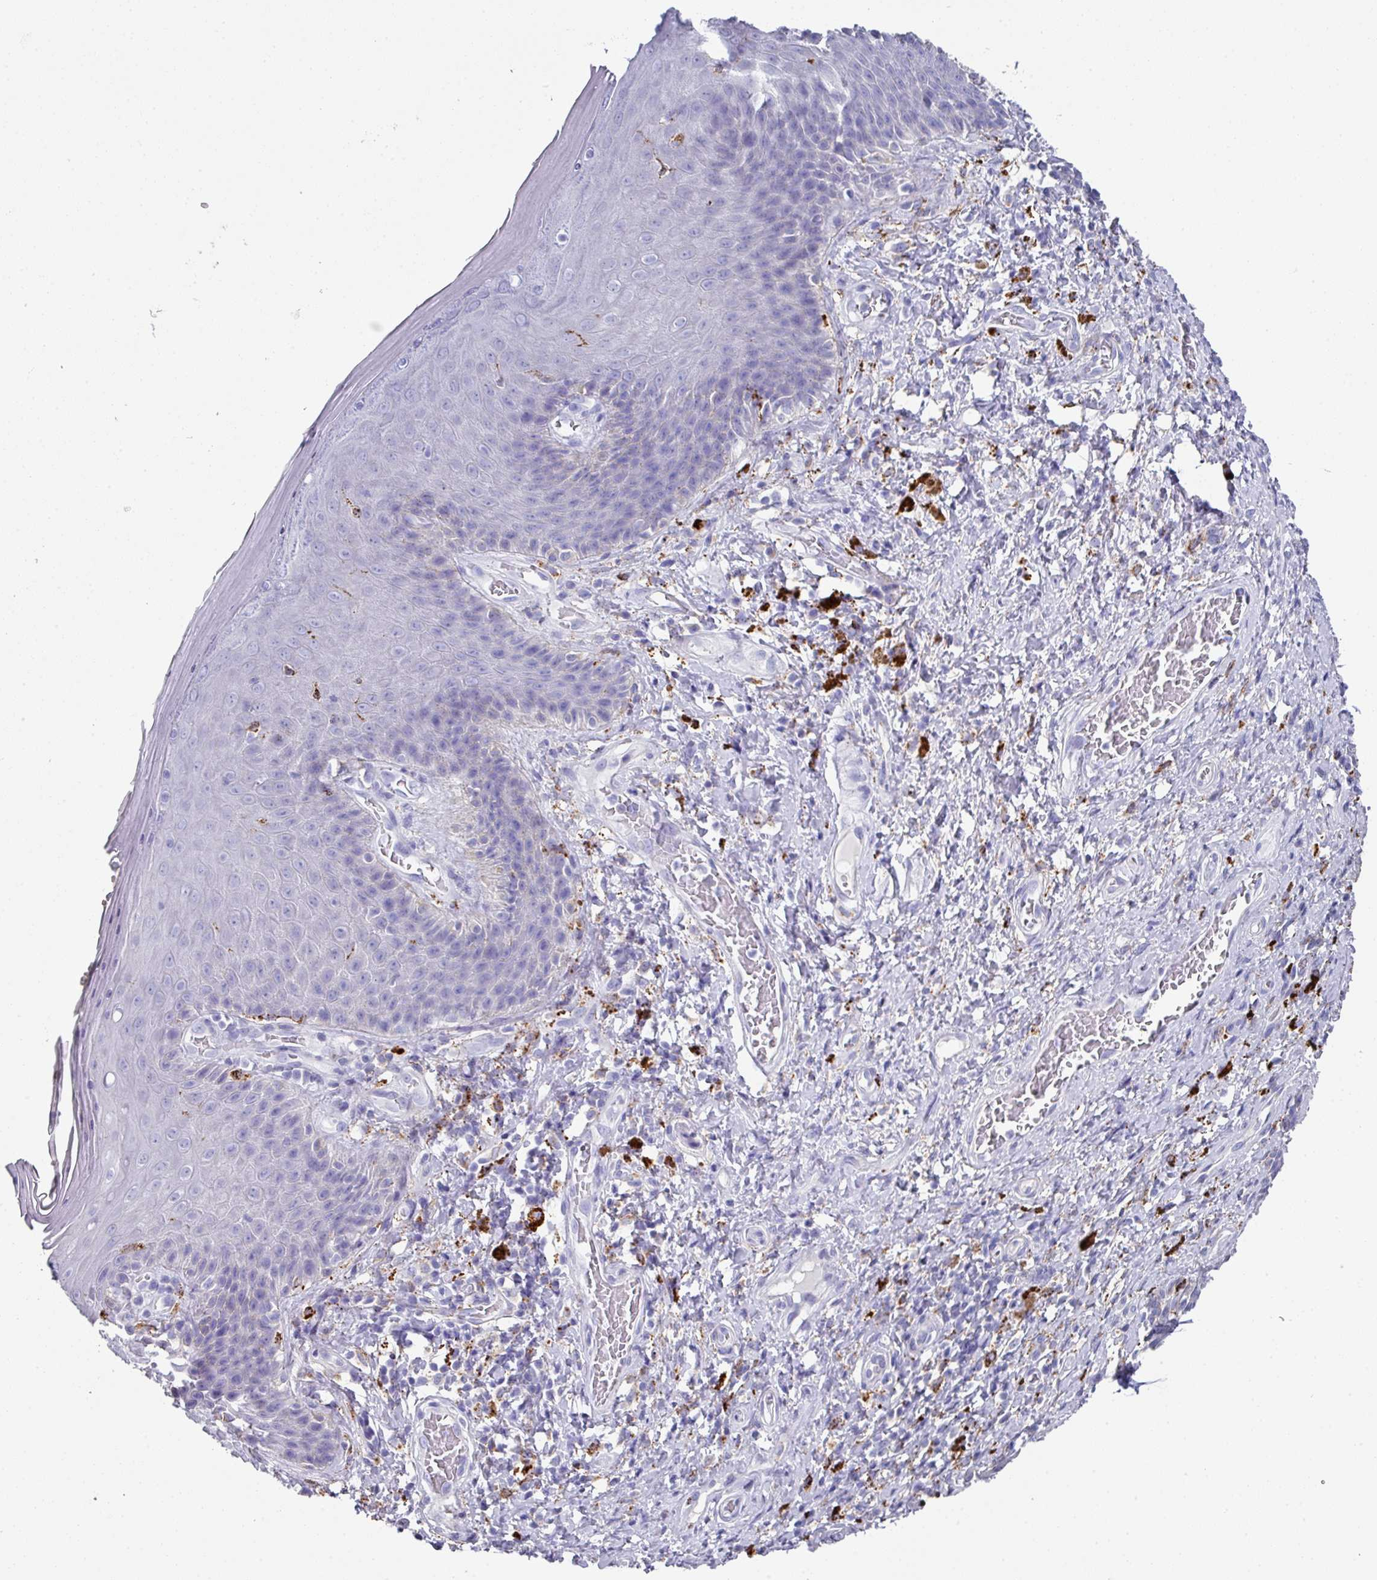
{"staining": {"intensity": "negative", "quantity": "none", "location": "none"}, "tissue": "skin", "cell_type": "Epidermal cells", "image_type": "normal", "snomed": [{"axis": "morphology", "description": "Normal tissue, NOS"}, {"axis": "topography", "description": "Anal"}, {"axis": "topography", "description": "Peripheral nerve tissue"}], "caption": "The IHC histopathology image has no significant positivity in epidermal cells of skin. (DAB (3,3'-diaminobenzidine) IHC, high magnification).", "gene": "CPVL", "patient": {"sex": "male", "age": 53}}